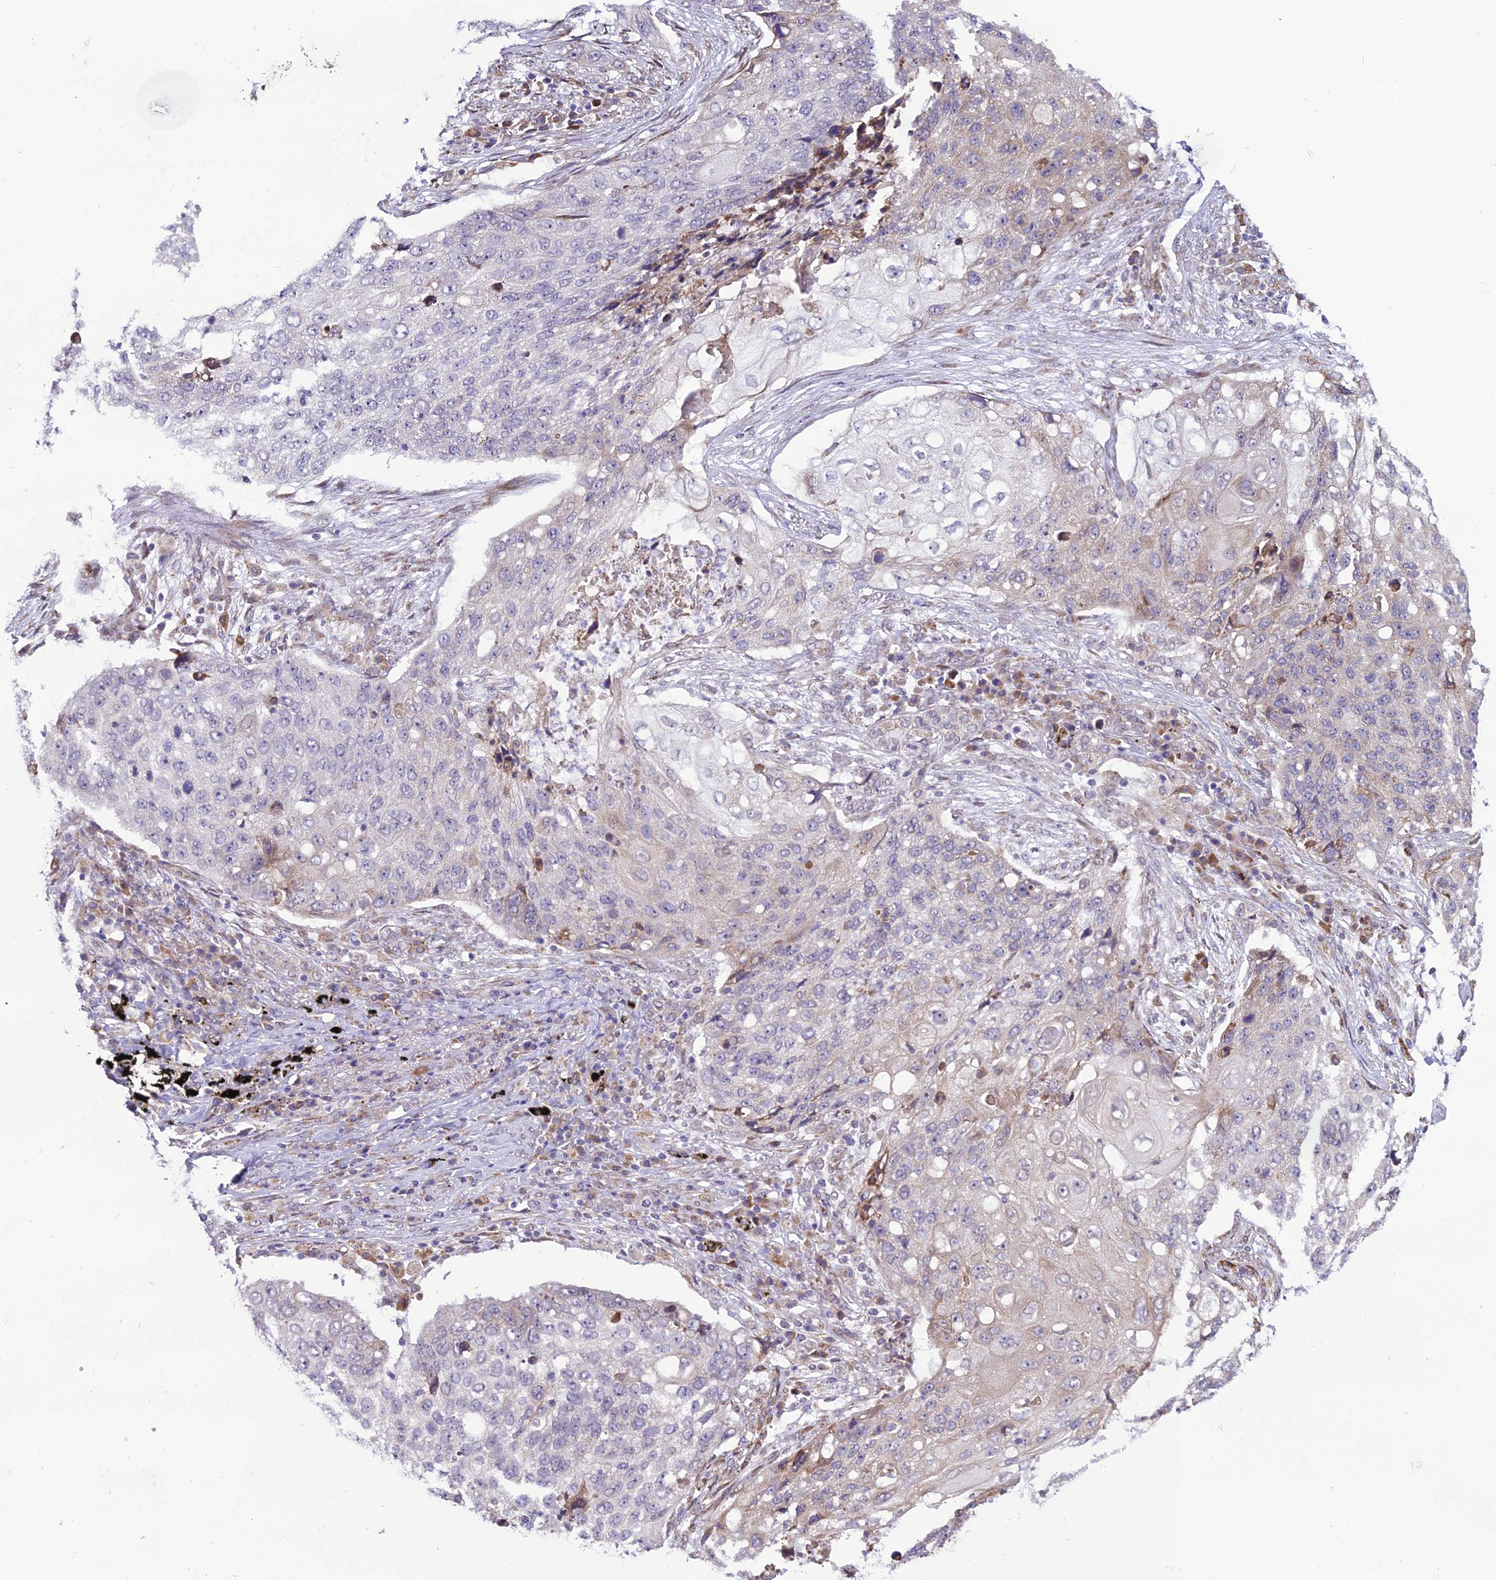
{"staining": {"intensity": "negative", "quantity": "none", "location": "none"}, "tissue": "lung cancer", "cell_type": "Tumor cells", "image_type": "cancer", "snomed": [{"axis": "morphology", "description": "Squamous cell carcinoma, NOS"}, {"axis": "topography", "description": "Lung"}], "caption": "This is an immunohistochemistry micrograph of lung cancer (squamous cell carcinoma). There is no expression in tumor cells.", "gene": "TROAP", "patient": {"sex": "female", "age": 63}}